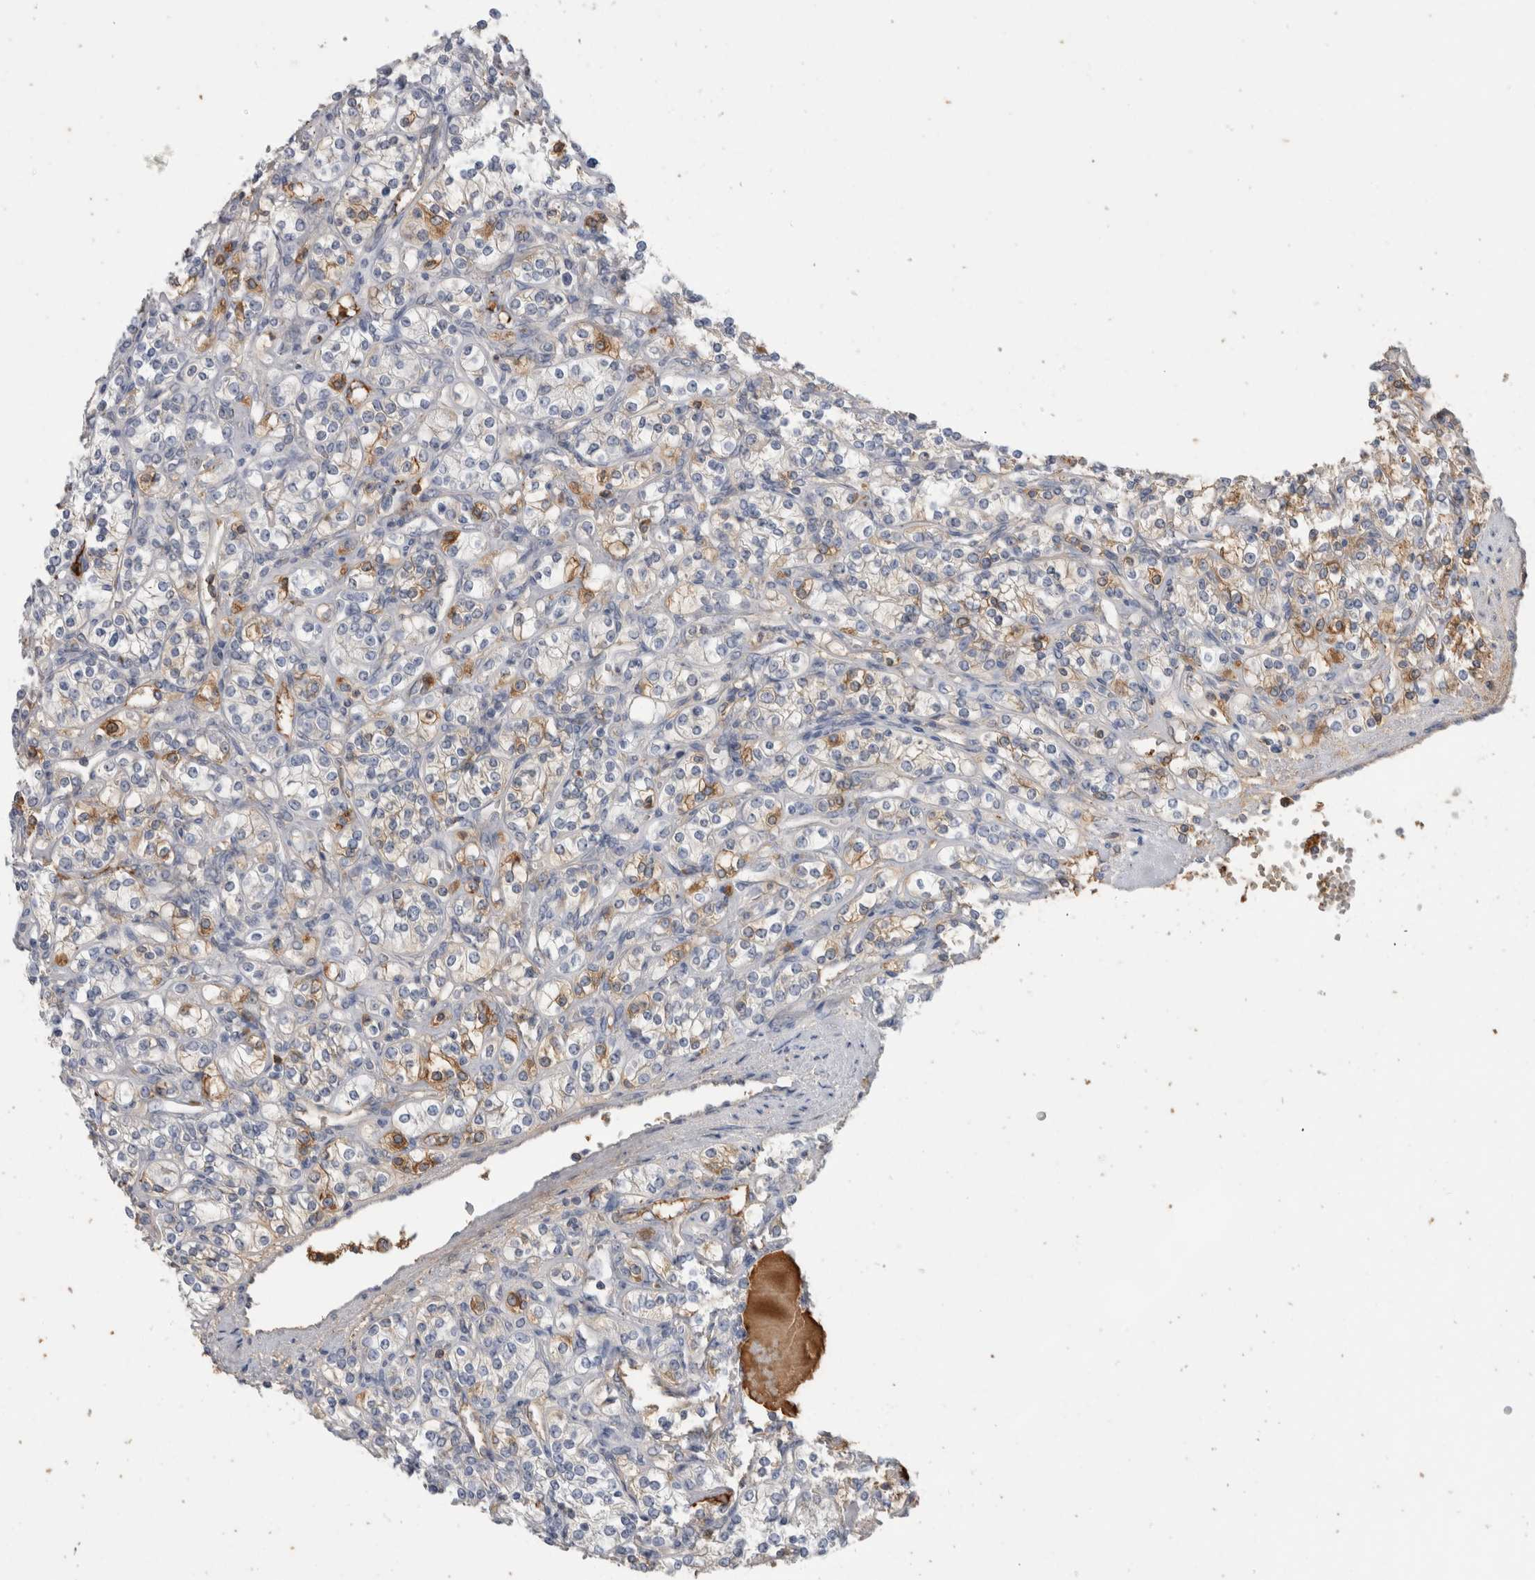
{"staining": {"intensity": "weak", "quantity": "<25%", "location": "cytoplasmic/membranous"}, "tissue": "renal cancer", "cell_type": "Tumor cells", "image_type": "cancer", "snomed": [{"axis": "morphology", "description": "Adenocarcinoma, NOS"}, {"axis": "topography", "description": "Kidney"}], "caption": "DAB immunohistochemical staining of human renal adenocarcinoma demonstrates no significant expression in tumor cells.", "gene": "TBCE", "patient": {"sex": "male", "age": 77}}